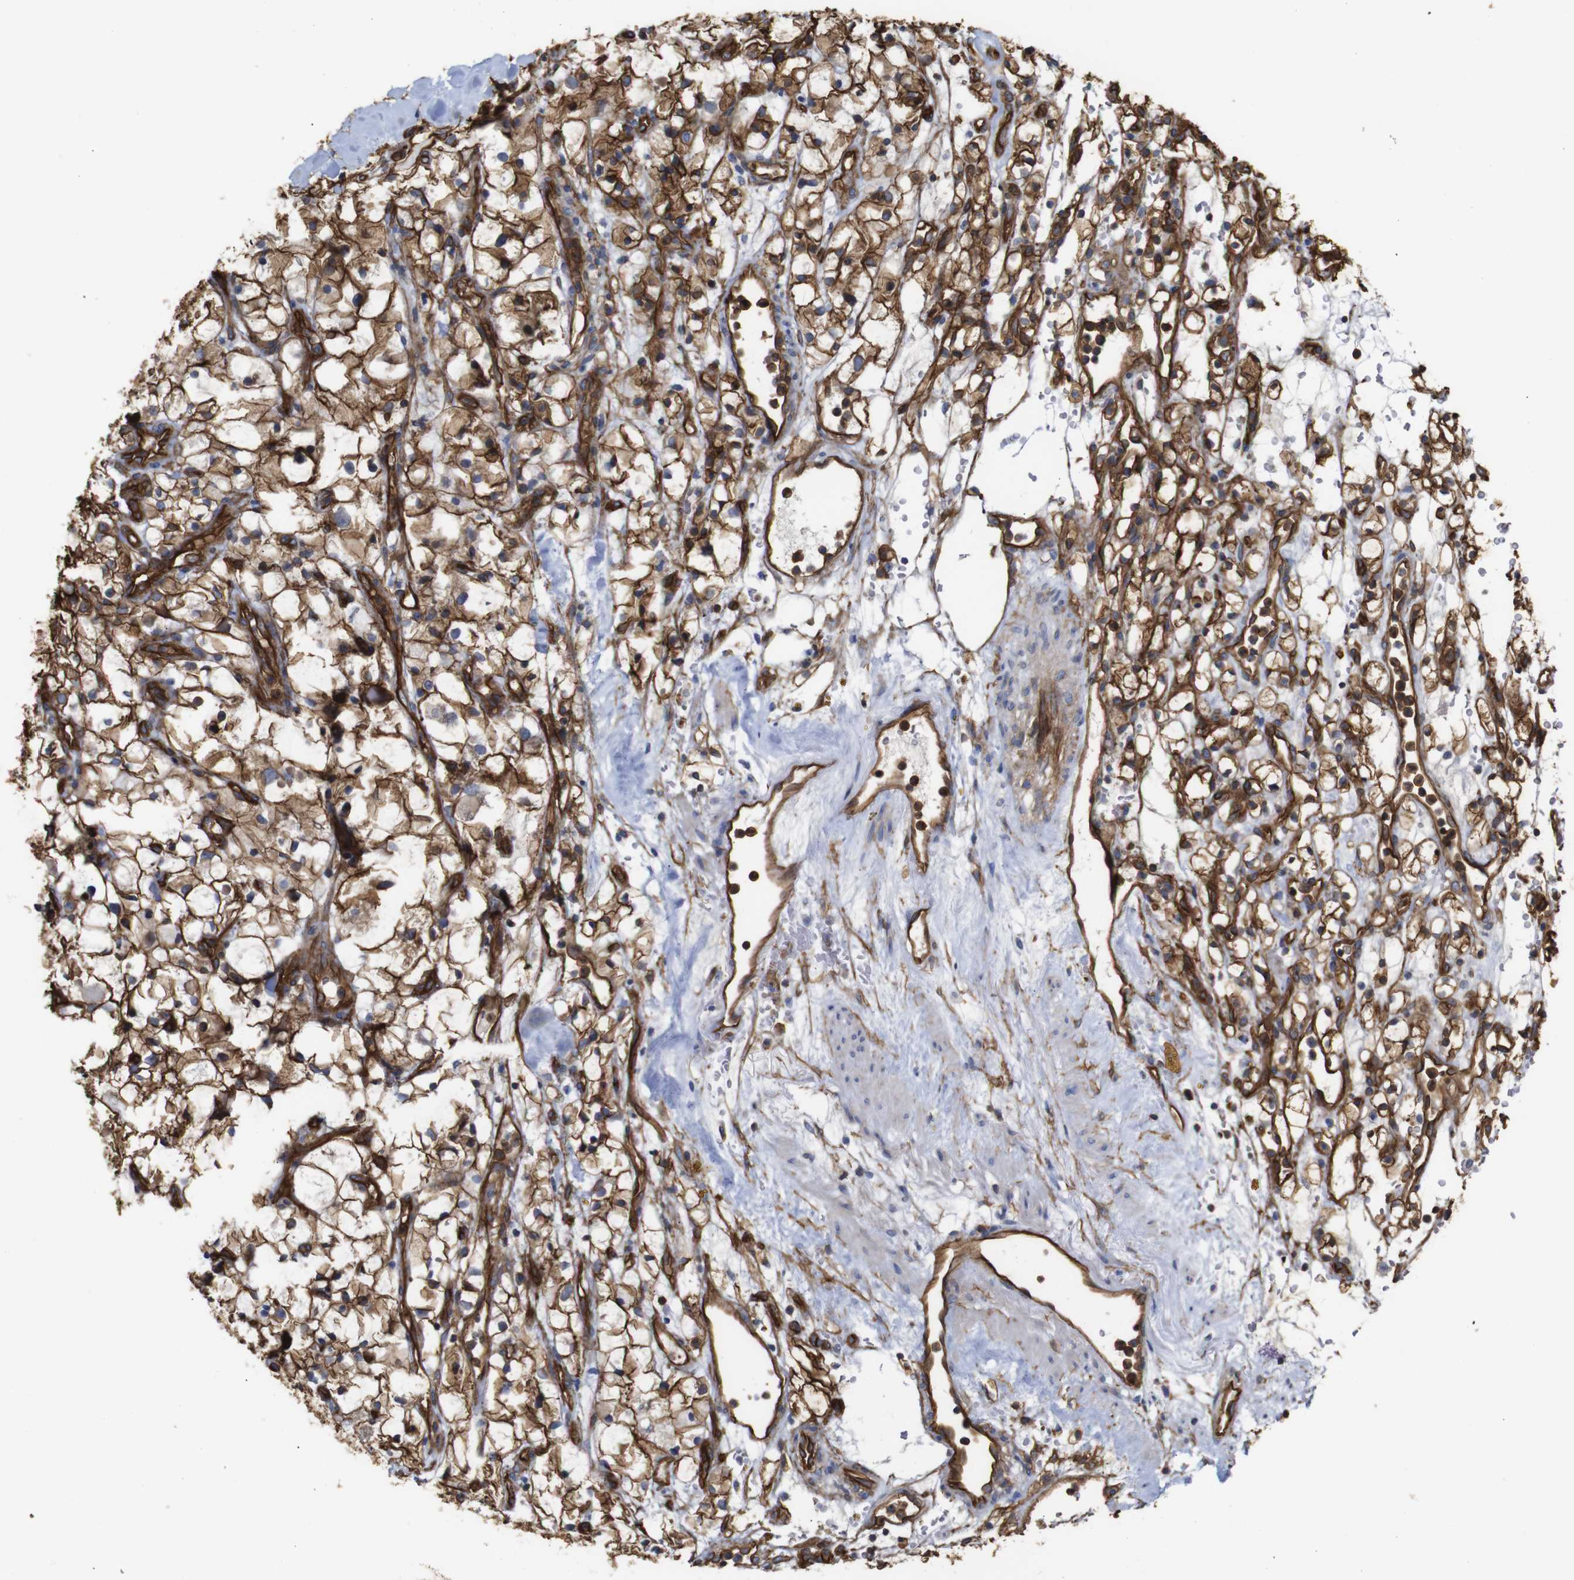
{"staining": {"intensity": "moderate", "quantity": ">75%", "location": "cytoplasmic/membranous"}, "tissue": "renal cancer", "cell_type": "Tumor cells", "image_type": "cancer", "snomed": [{"axis": "morphology", "description": "Adenocarcinoma, NOS"}, {"axis": "topography", "description": "Kidney"}], "caption": "Adenocarcinoma (renal) tissue reveals moderate cytoplasmic/membranous staining in about >75% of tumor cells, visualized by immunohistochemistry.", "gene": "SPTBN1", "patient": {"sex": "female", "age": 60}}